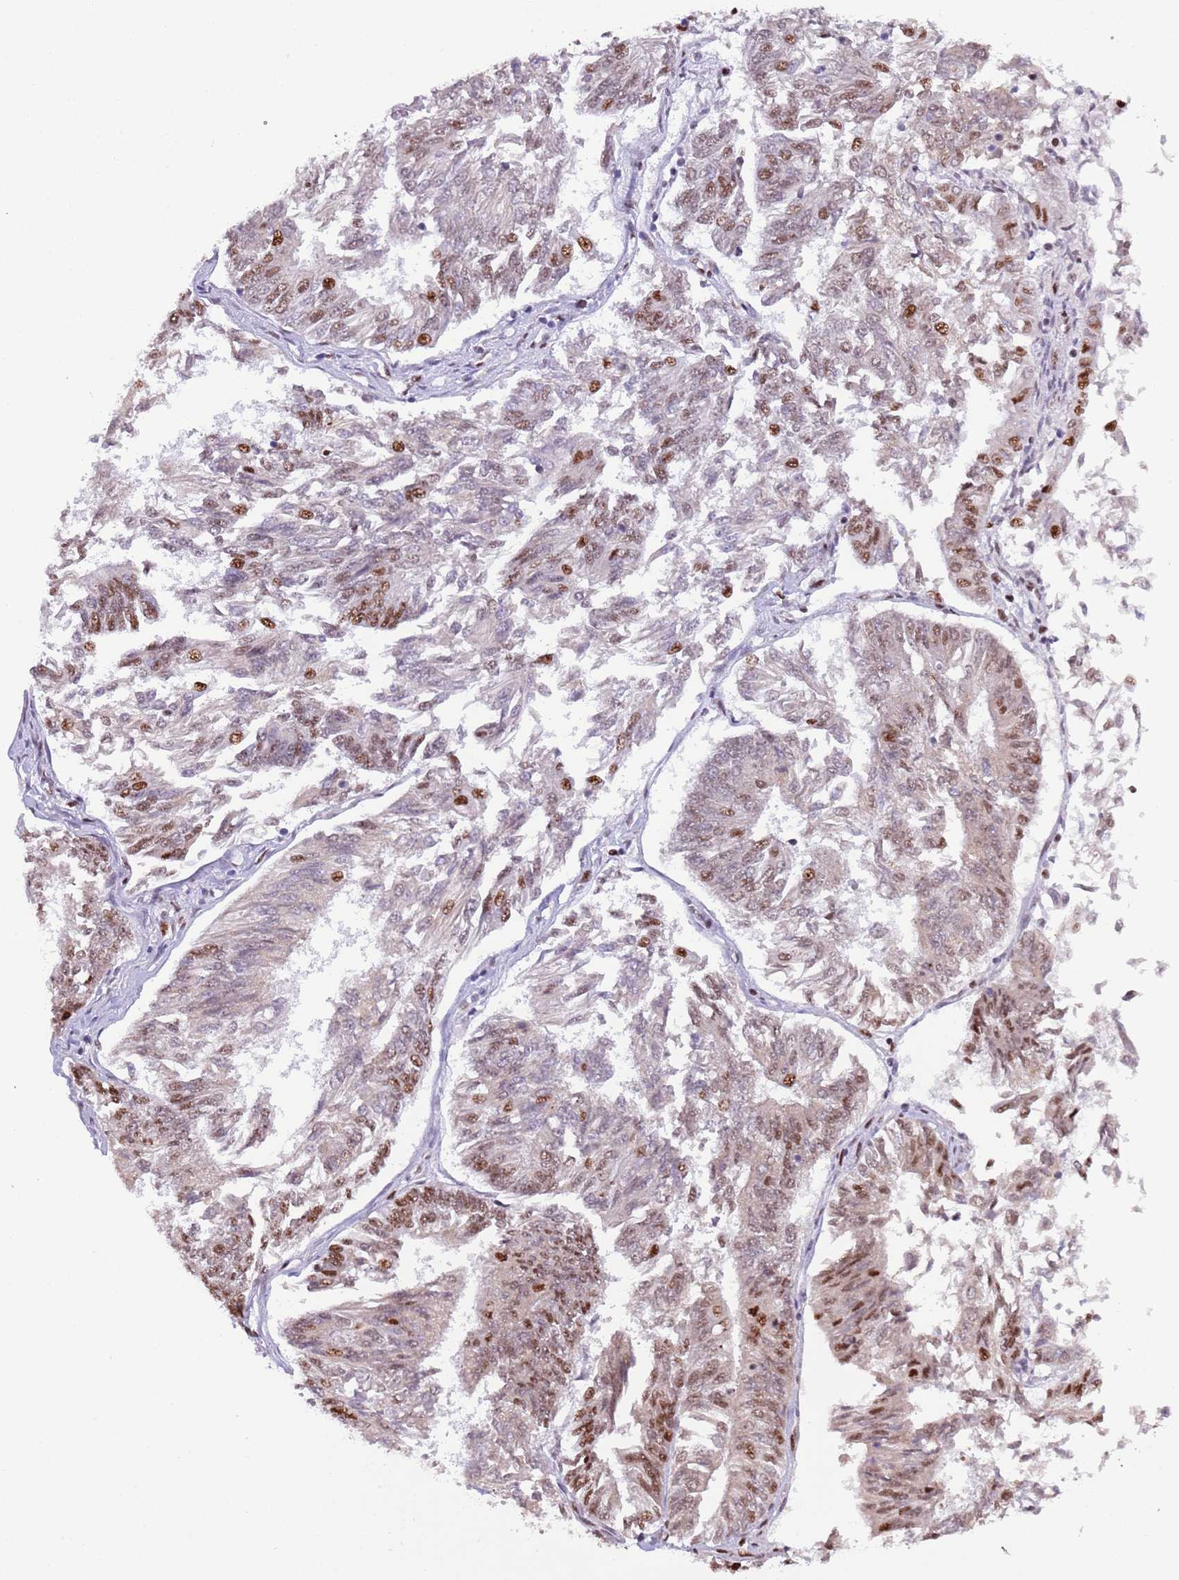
{"staining": {"intensity": "moderate", "quantity": "<25%", "location": "nuclear"}, "tissue": "endometrial cancer", "cell_type": "Tumor cells", "image_type": "cancer", "snomed": [{"axis": "morphology", "description": "Adenocarcinoma, NOS"}, {"axis": "topography", "description": "Endometrium"}], "caption": "High-power microscopy captured an IHC photomicrograph of endometrial cancer, revealing moderate nuclear staining in approximately <25% of tumor cells.", "gene": "SF3A2", "patient": {"sex": "female", "age": 58}}